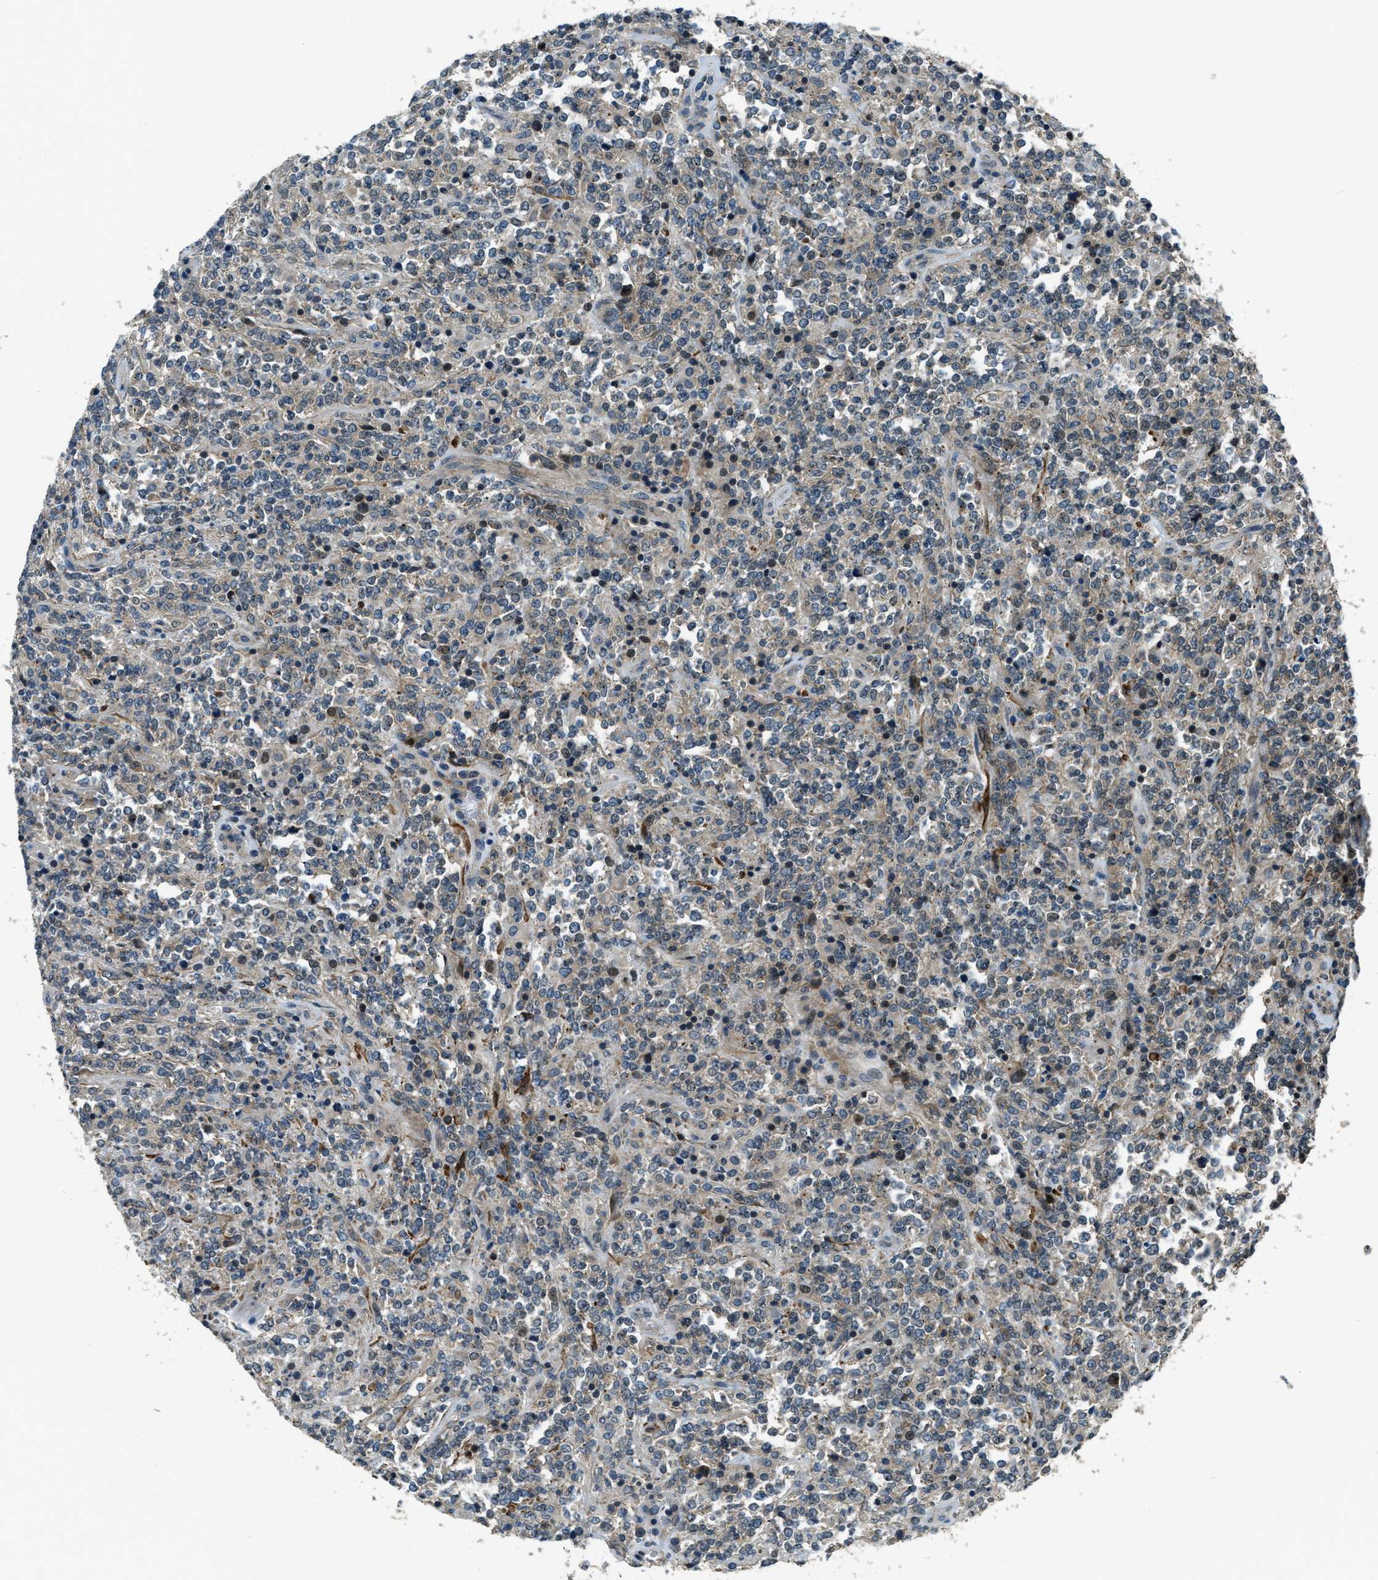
{"staining": {"intensity": "weak", "quantity": "25%-75%", "location": "cytoplasmic/membranous"}, "tissue": "lymphoma", "cell_type": "Tumor cells", "image_type": "cancer", "snomed": [{"axis": "morphology", "description": "Malignant lymphoma, non-Hodgkin's type, High grade"}, {"axis": "topography", "description": "Soft tissue"}], "caption": "Lymphoma stained with DAB (3,3'-diaminobenzidine) immunohistochemistry (IHC) reveals low levels of weak cytoplasmic/membranous staining in about 25%-75% of tumor cells. Using DAB (brown) and hematoxylin (blue) stains, captured at high magnification using brightfield microscopy.", "gene": "NUDCD3", "patient": {"sex": "male", "age": 18}}